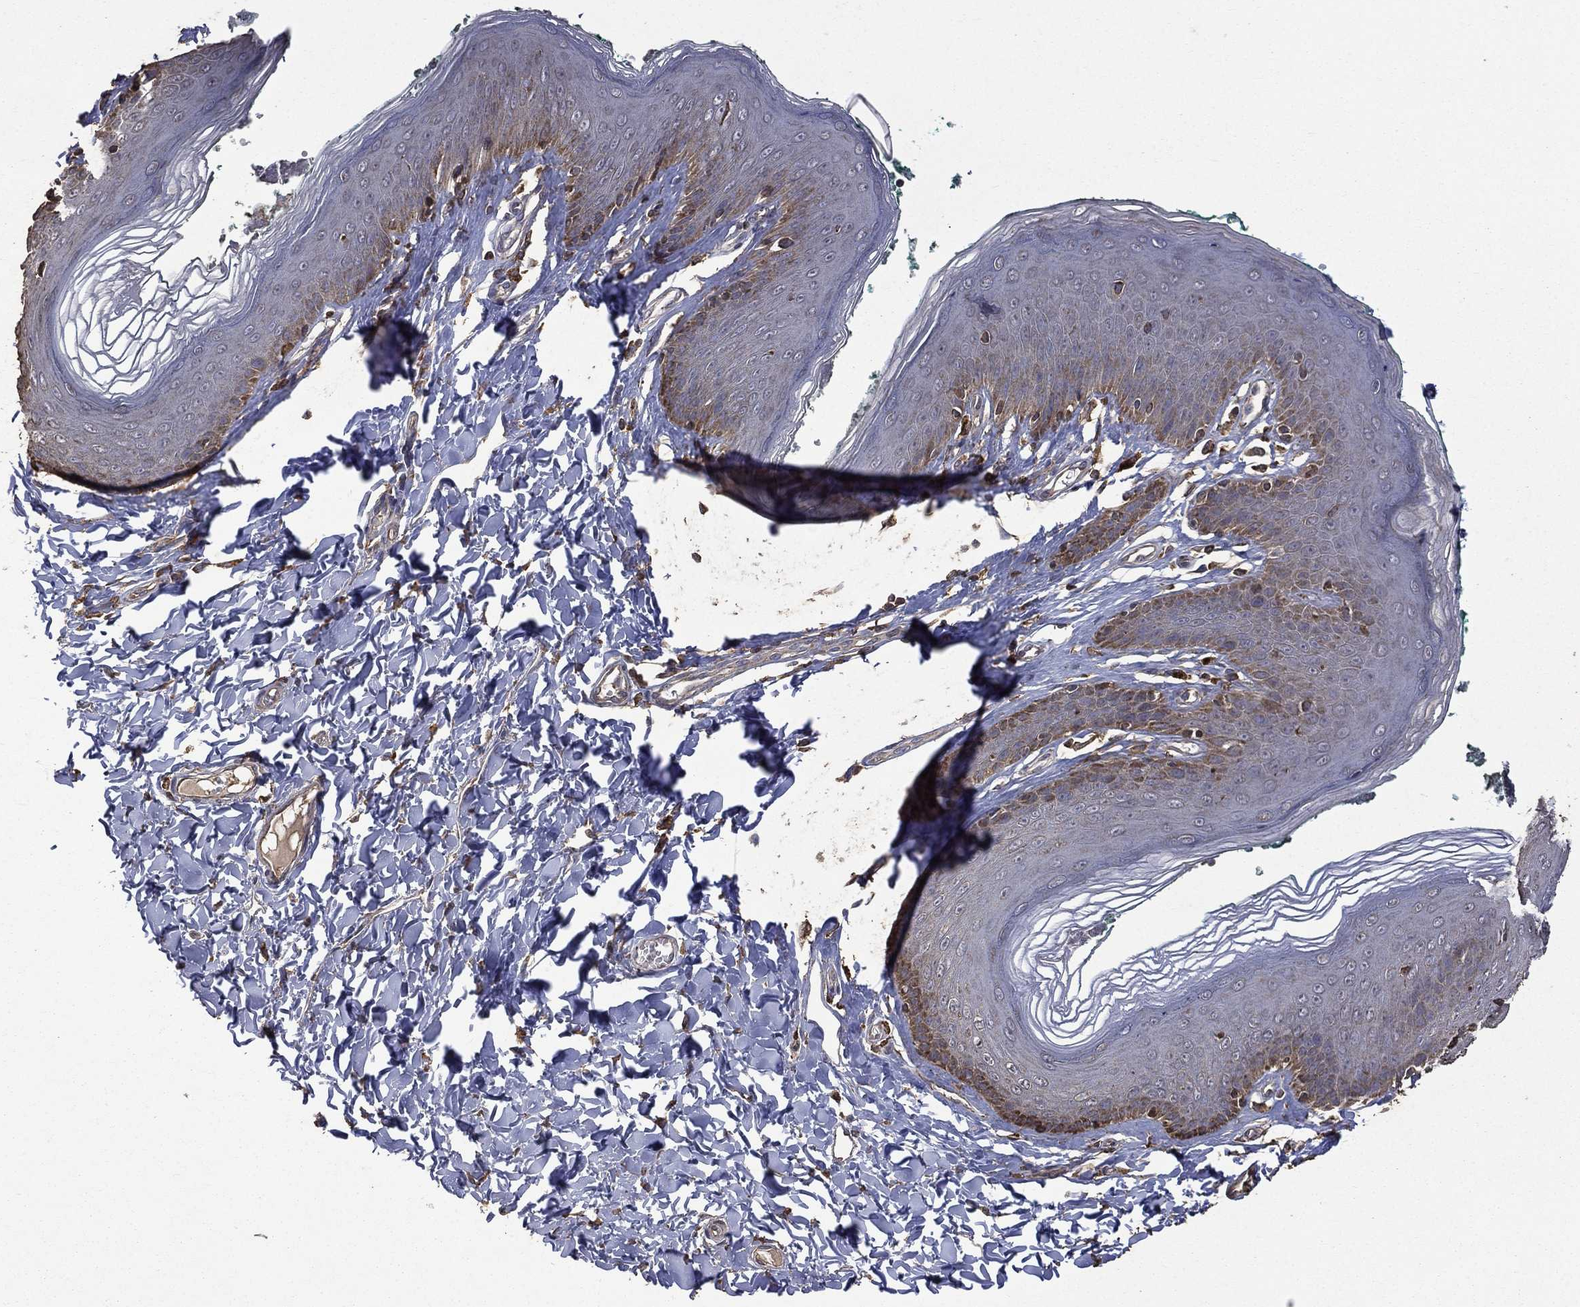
{"staining": {"intensity": "negative", "quantity": "none", "location": "none"}, "tissue": "skin", "cell_type": "Epidermal cells", "image_type": "normal", "snomed": [{"axis": "morphology", "description": "Normal tissue, NOS"}, {"axis": "topography", "description": "Vulva"}], "caption": "This is a image of immunohistochemistry staining of normal skin, which shows no expression in epidermal cells. The staining was performed using DAB (3,3'-diaminobenzidine) to visualize the protein expression in brown, while the nuclei were stained in blue with hematoxylin (Magnification: 20x).", "gene": "METTL27", "patient": {"sex": "female", "age": 66}}